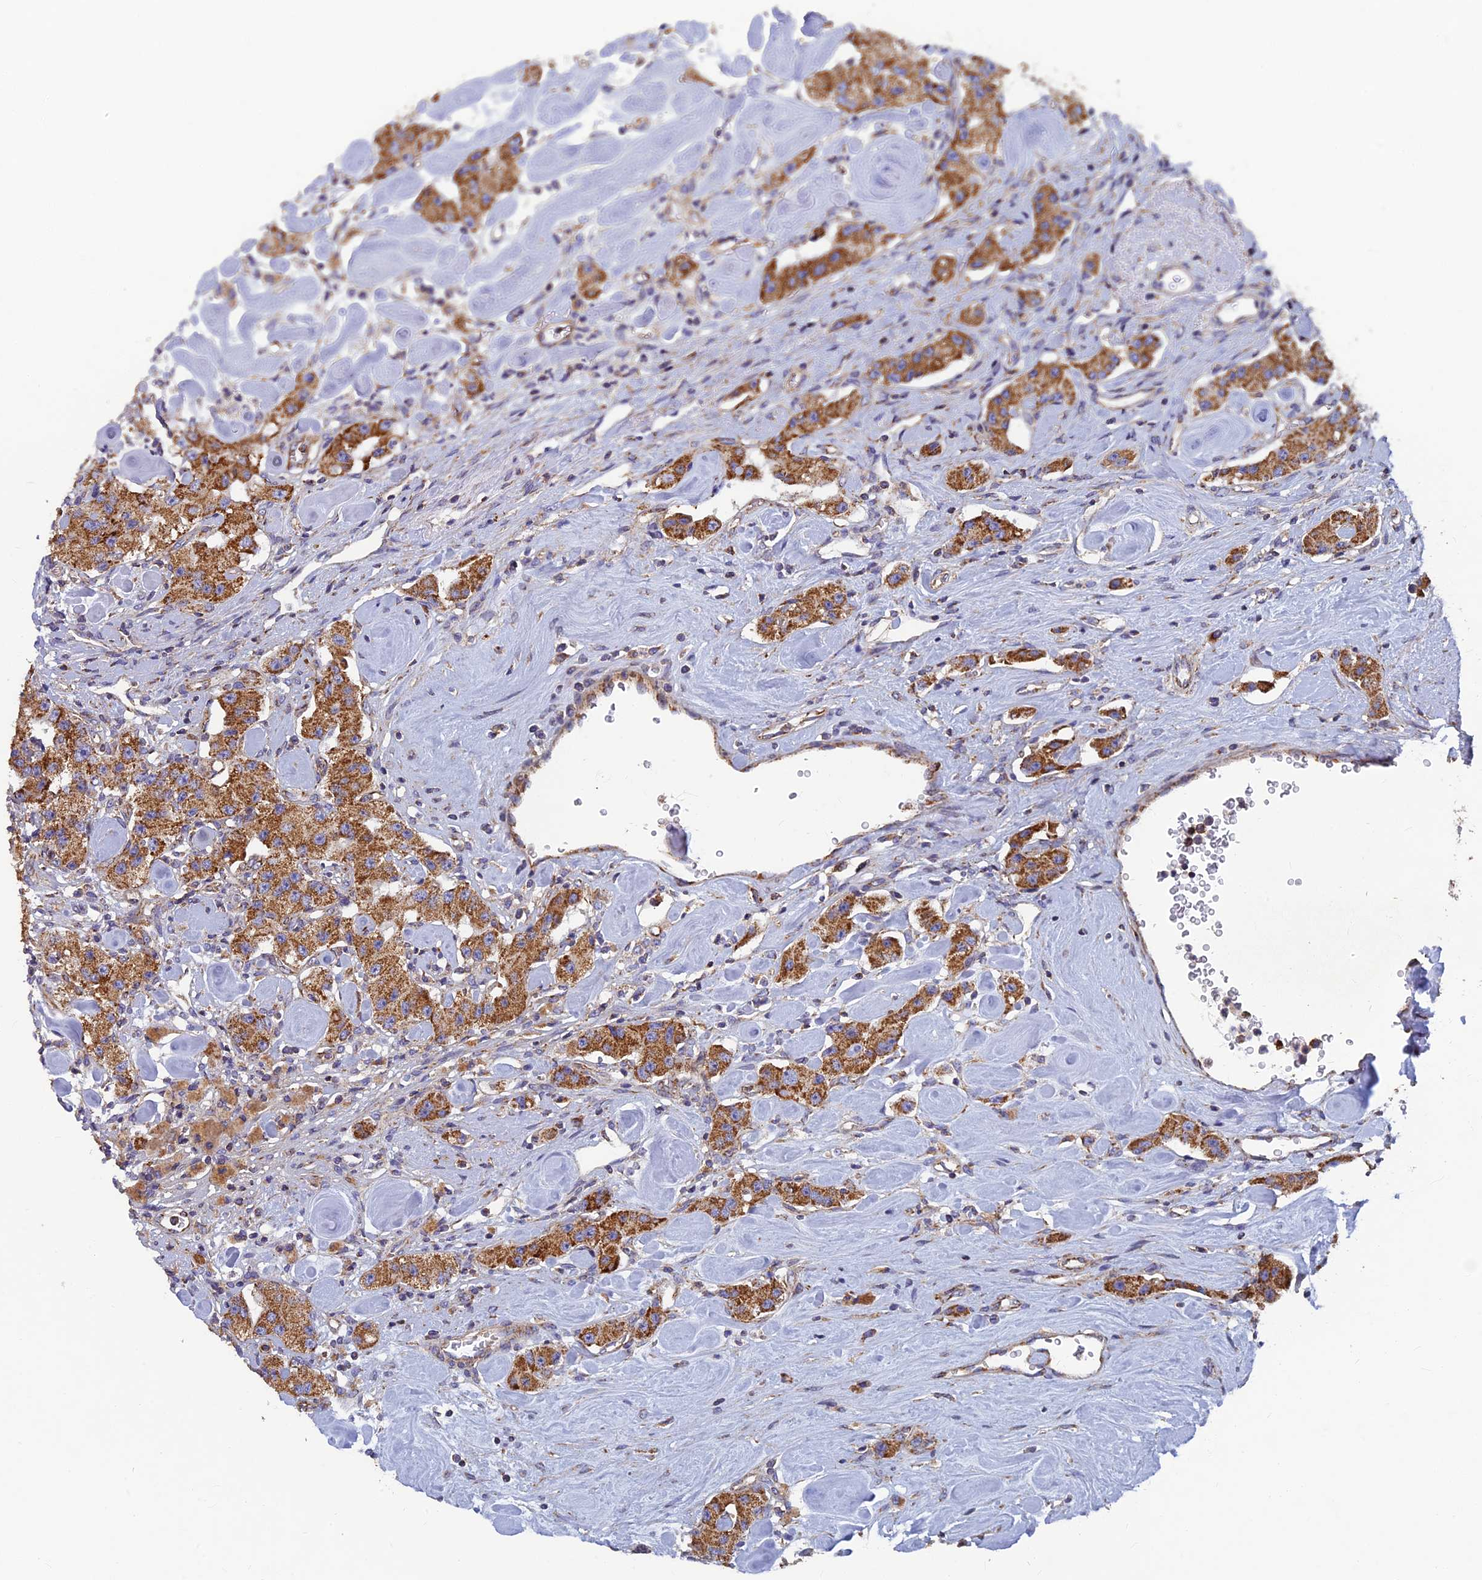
{"staining": {"intensity": "moderate", "quantity": ">75%", "location": "cytoplasmic/membranous"}, "tissue": "carcinoid", "cell_type": "Tumor cells", "image_type": "cancer", "snomed": [{"axis": "morphology", "description": "Carcinoid, malignant, NOS"}, {"axis": "topography", "description": "Pancreas"}], "caption": "This micrograph reveals immunohistochemistry (IHC) staining of human carcinoid, with medium moderate cytoplasmic/membranous expression in about >75% of tumor cells.", "gene": "MRPS9", "patient": {"sex": "male", "age": 41}}